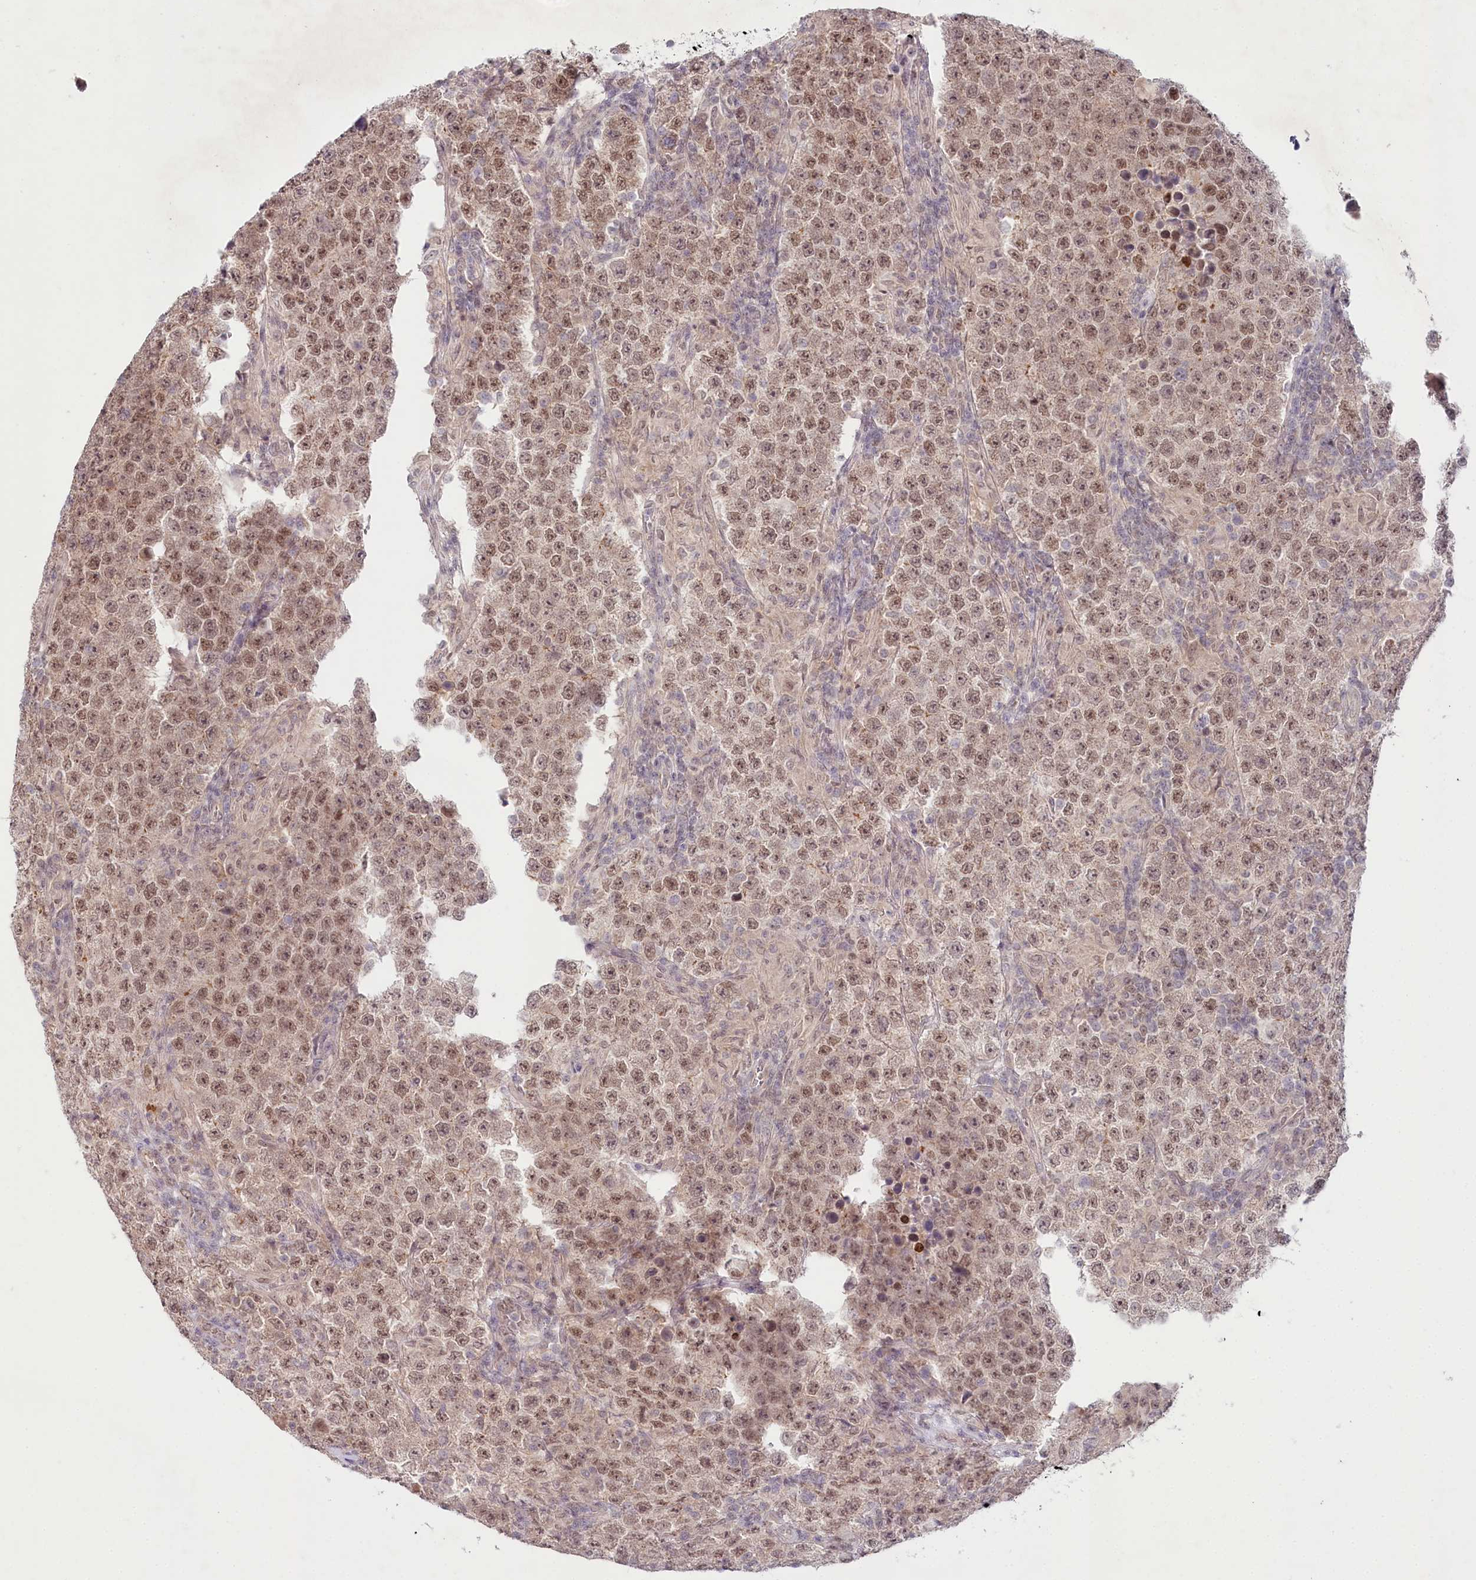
{"staining": {"intensity": "moderate", "quantity": ">75%", "location": "nuclear"}, "tissue": "testis cancer", "cell_type": "Tumor cells", "image_type": "cancer", "snomed": [{"axis": "morphology", "description": "Normal tissue, NOS"}, {"axis": "morphology", "description": "Urothelial carcinoma, High grade"}, {"axis": "morphology", "description": "Seminoma, NOS"}, {"axis": "morphology", "description": "Carcinoma, Embryonal, NOS"}, {"axis": "topography", "description": "Urinary bladder"}, {"axis": "topography", "description": "Testis"}], "caption": "Testis high-grade urothelial carcinoma stained with a brown dye displays moderate nuclear positive expression in approximately >75% of tumor cells.", "gene": "AMTN", "patient": {"sex": "male", "age": 41}}